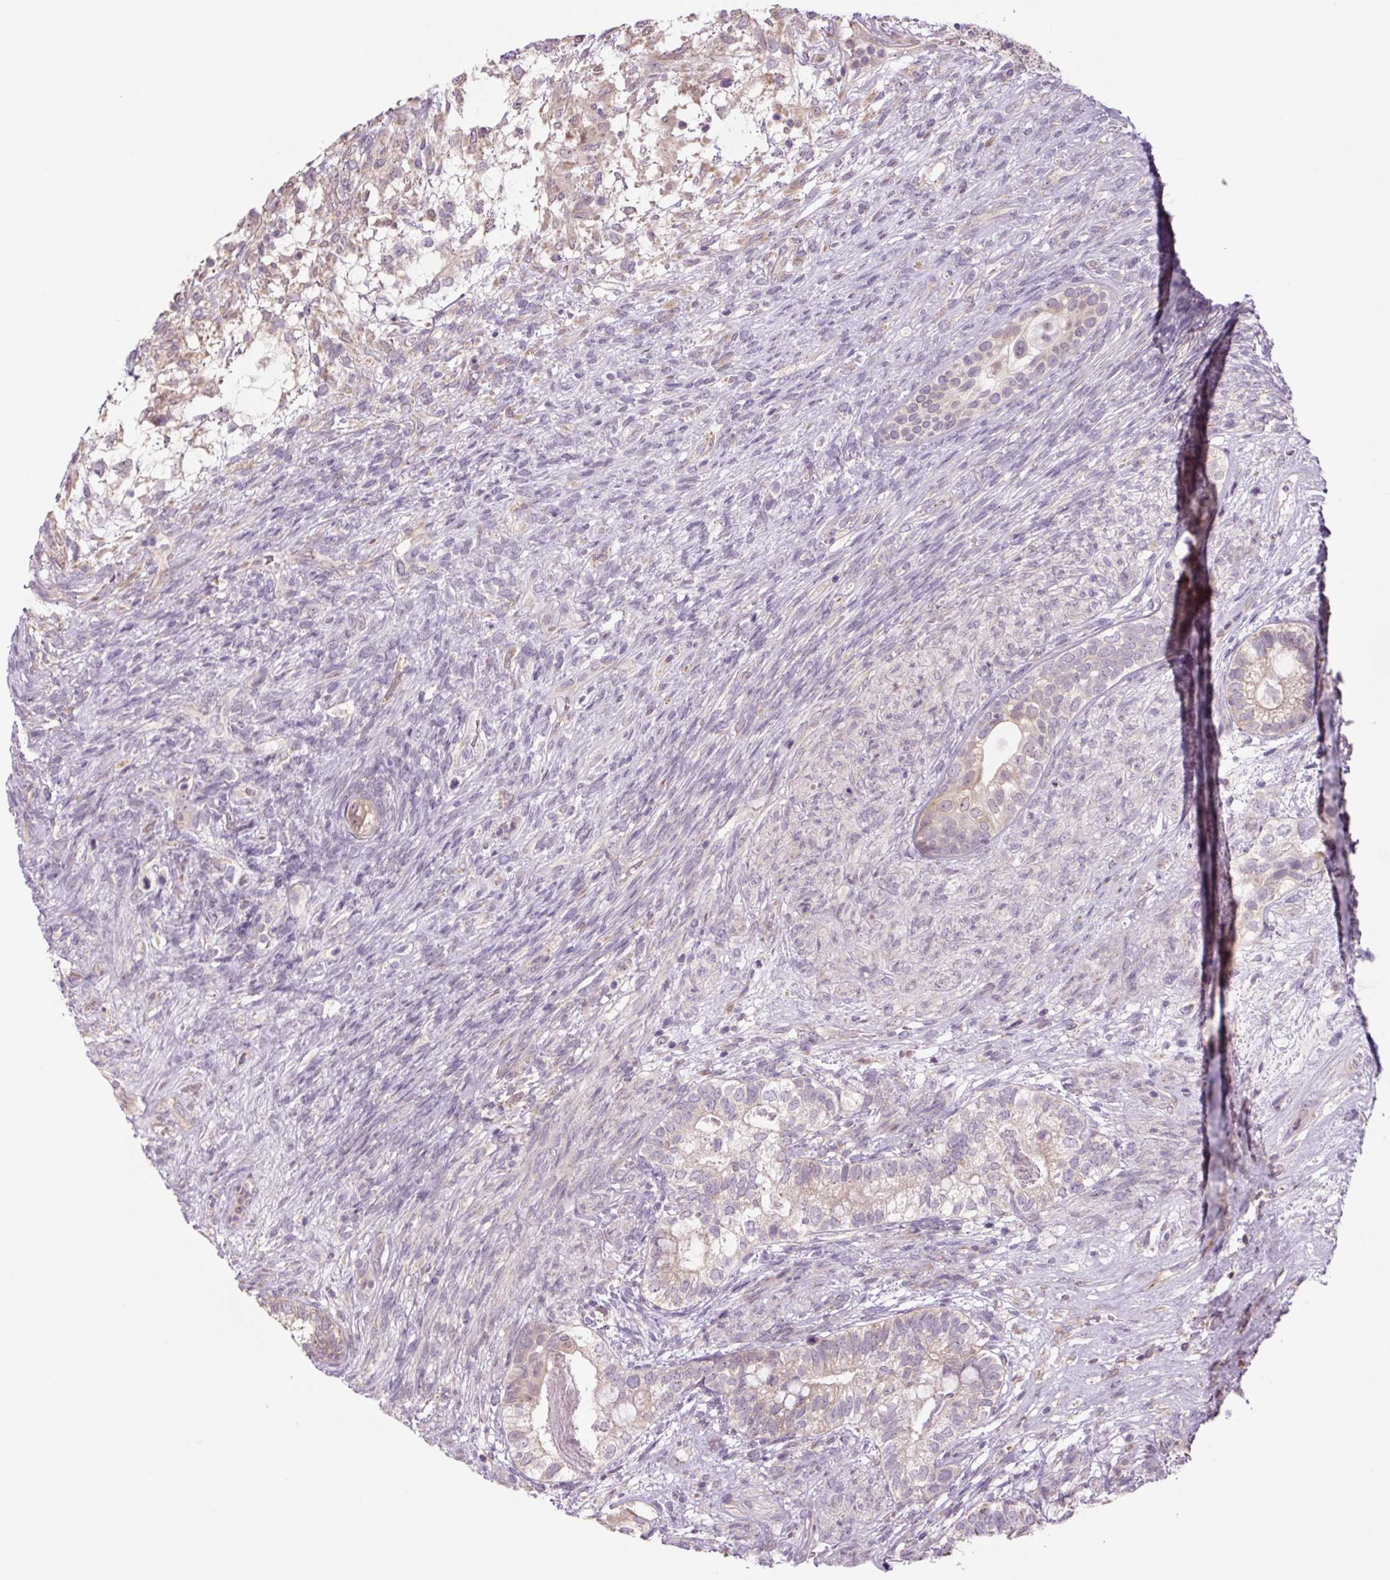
{"staining": {"intensity": "weak", "quantity": "25%-75%", "location": "cytoplasmic/membranous"}, "tissue": "testis cancer", "cell_type": "Tumor cells", "image_type": "cancer", "snomed": [{"axis": "morphology", "description": "Seminoma, NOS"}, {"axis": "morphology", "description": "Carcinoma, Embryonal, NOS"}, {"axis": "topography", "description": "Testis"}], "caption": "This is a histology image of IHC staining of testis embryonal carcinoma, which shows weak positivity in the cytoplasmic/membranous of tumor cells.", "gene": "PLA2G4A", "patient": {"sex": "male", "age": 41}}